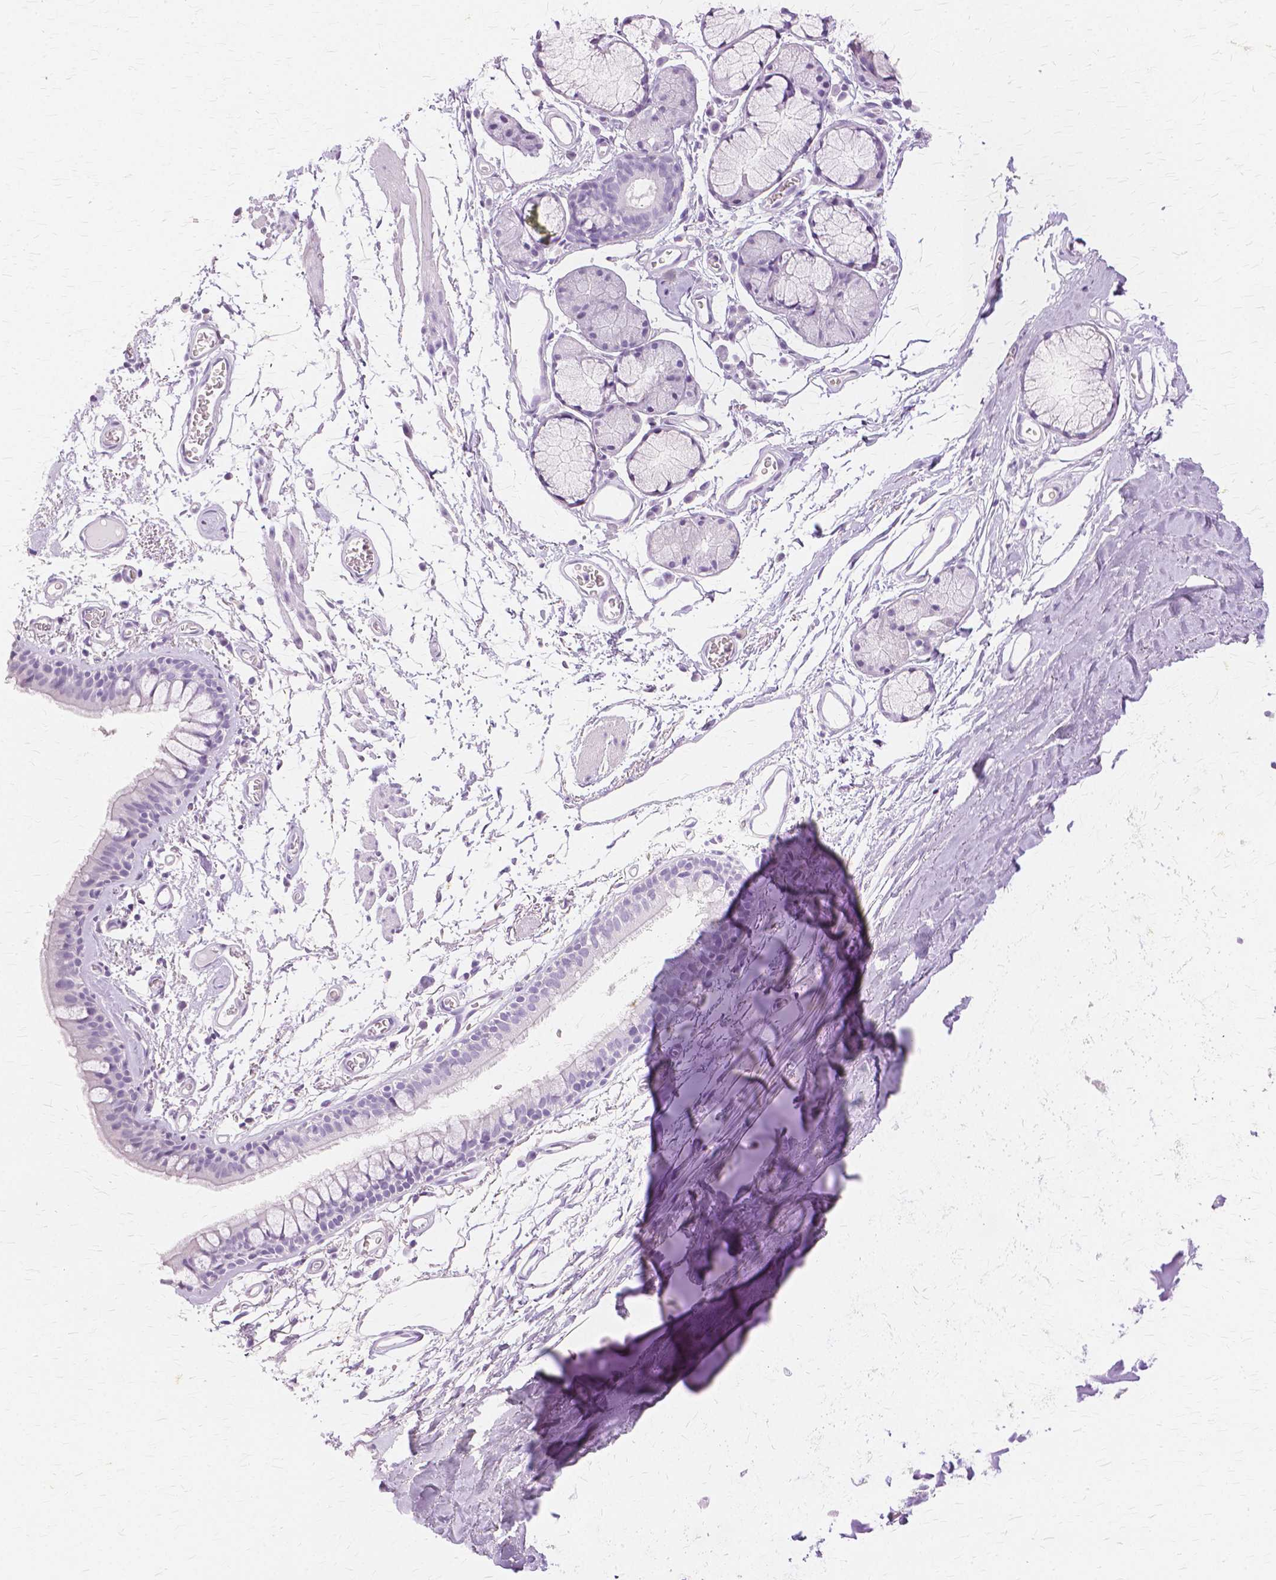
{"staining": {"intensity": "negative", "quantity": "none", "location": "none"}, "tissue": "bronchus", "cell_type": "Respiratory epithelial cells", "image_type": "normal", "snomed": [{"axis": "morphology", "description": "Normal tissue, NOS"}, {"axis": "topography", "description": "Cartilage tissue"}, {"axis": "topography", "description": "Bronchus"}], "caption": "Immunohistochemical staining of benign human bronchus exhibits no significant positivity in respiratory epithelial cells. Brightfield microscopy of IHC stained with DAB (3,3'-diaminobenzidine) (brown) and hematoxylin (blue), captured at high magnification.", "gene": "TGM1", "patient": {"sex": "female", "age": 79}}